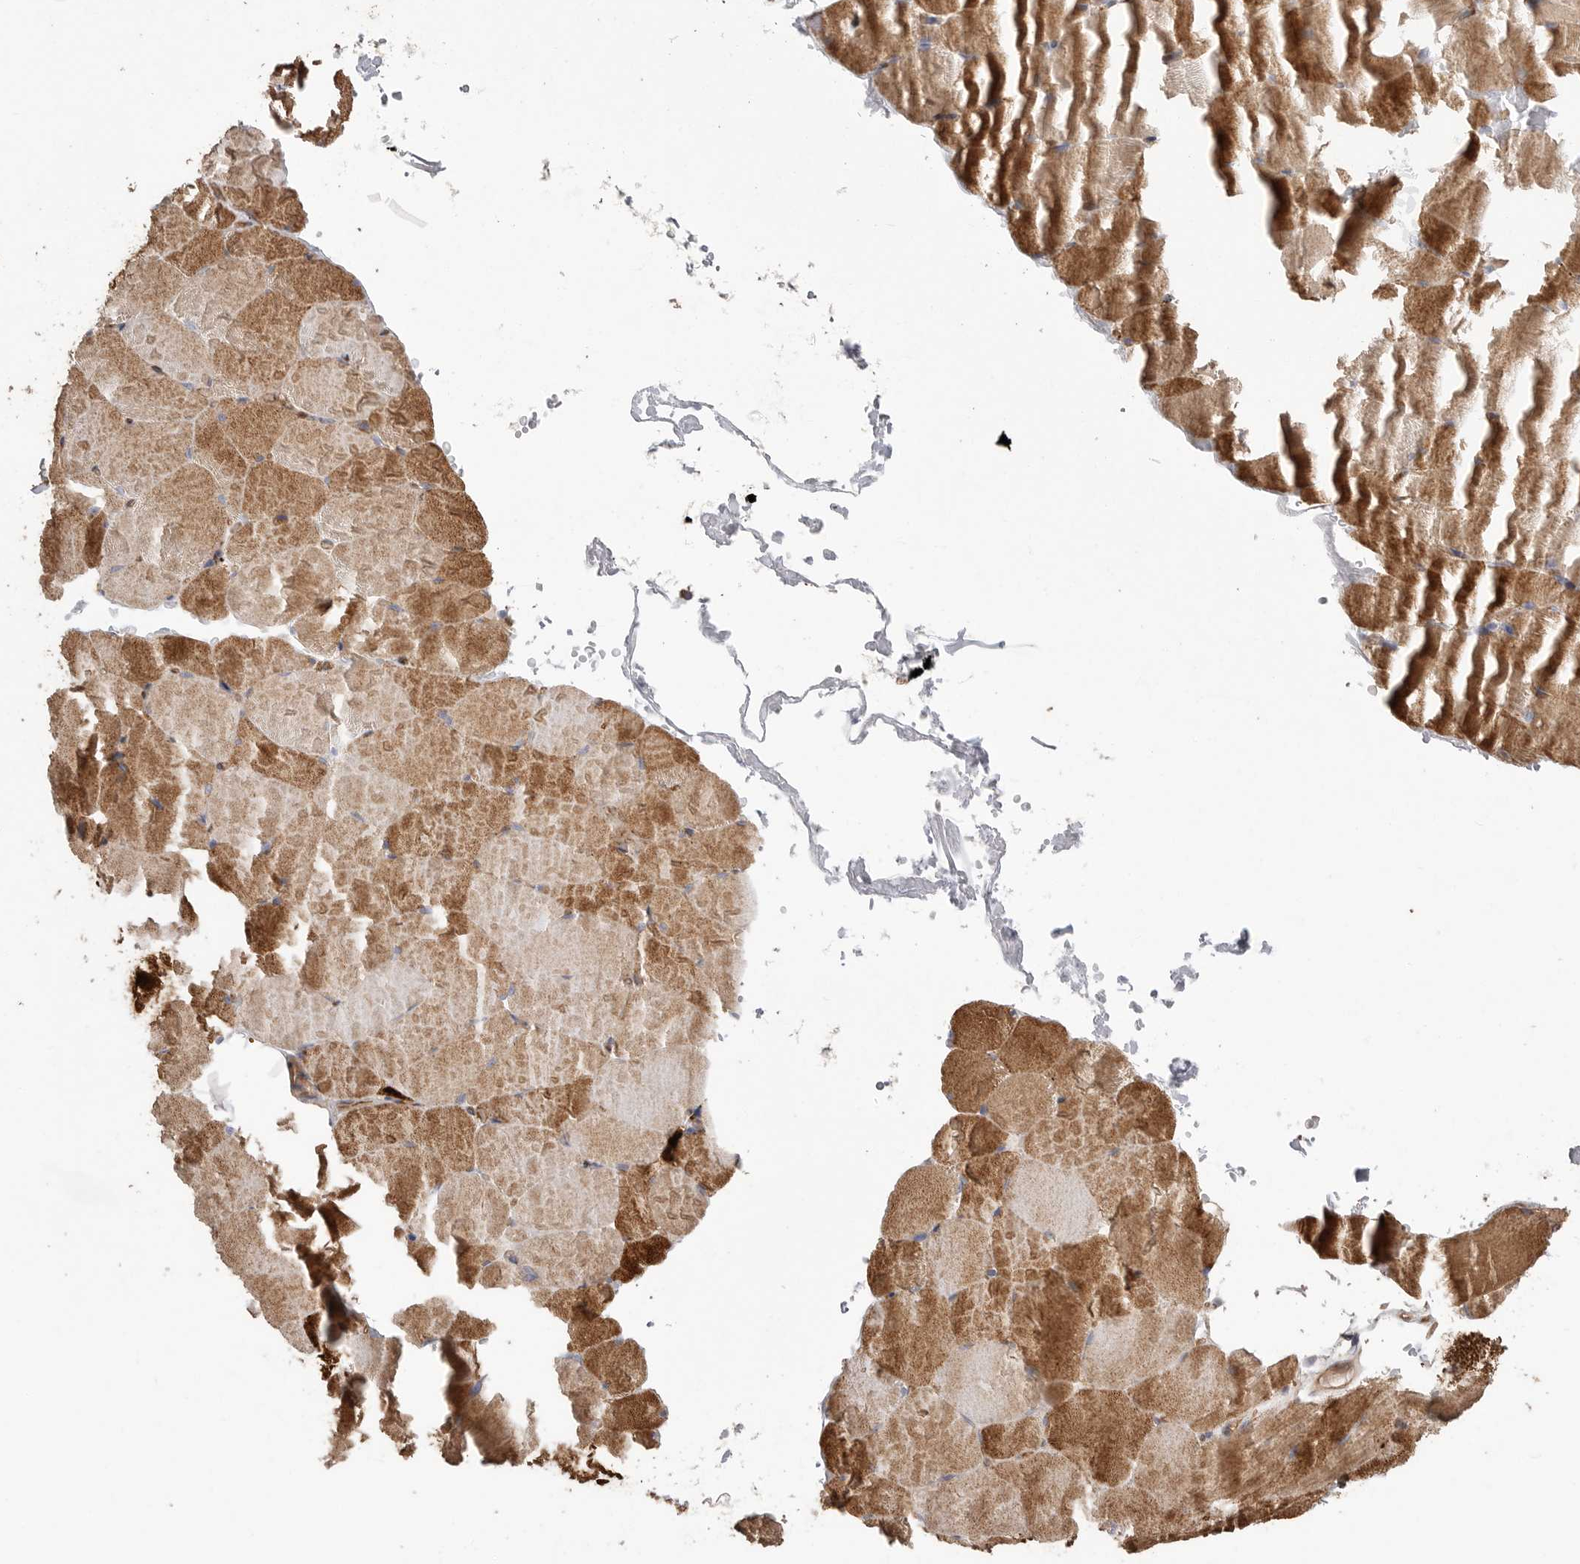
{"staining": {"intensity": "moderate", "quantity": ">75%", "location": "cytoplasmic/membranous"}, "tissue": "skeletal muscle", "cell_type": "Myocytes", "image_type": "normal", "snomed": [{"axis": "morphology", "description": "Normal tissue, NOS"}, {"axis": "topography", "description": "Skeletal muscle"}, {"axis": "topography", "description": "Parathyroid gland"}], "caption": "This is a histology image of IHC staining of unremarkable skeletal muscle, which shows moderate staining in the cytoplasmic/membranous of myocytes.", "gene": "PRKCH", "patient": {"sex": "female", "age": 37}}